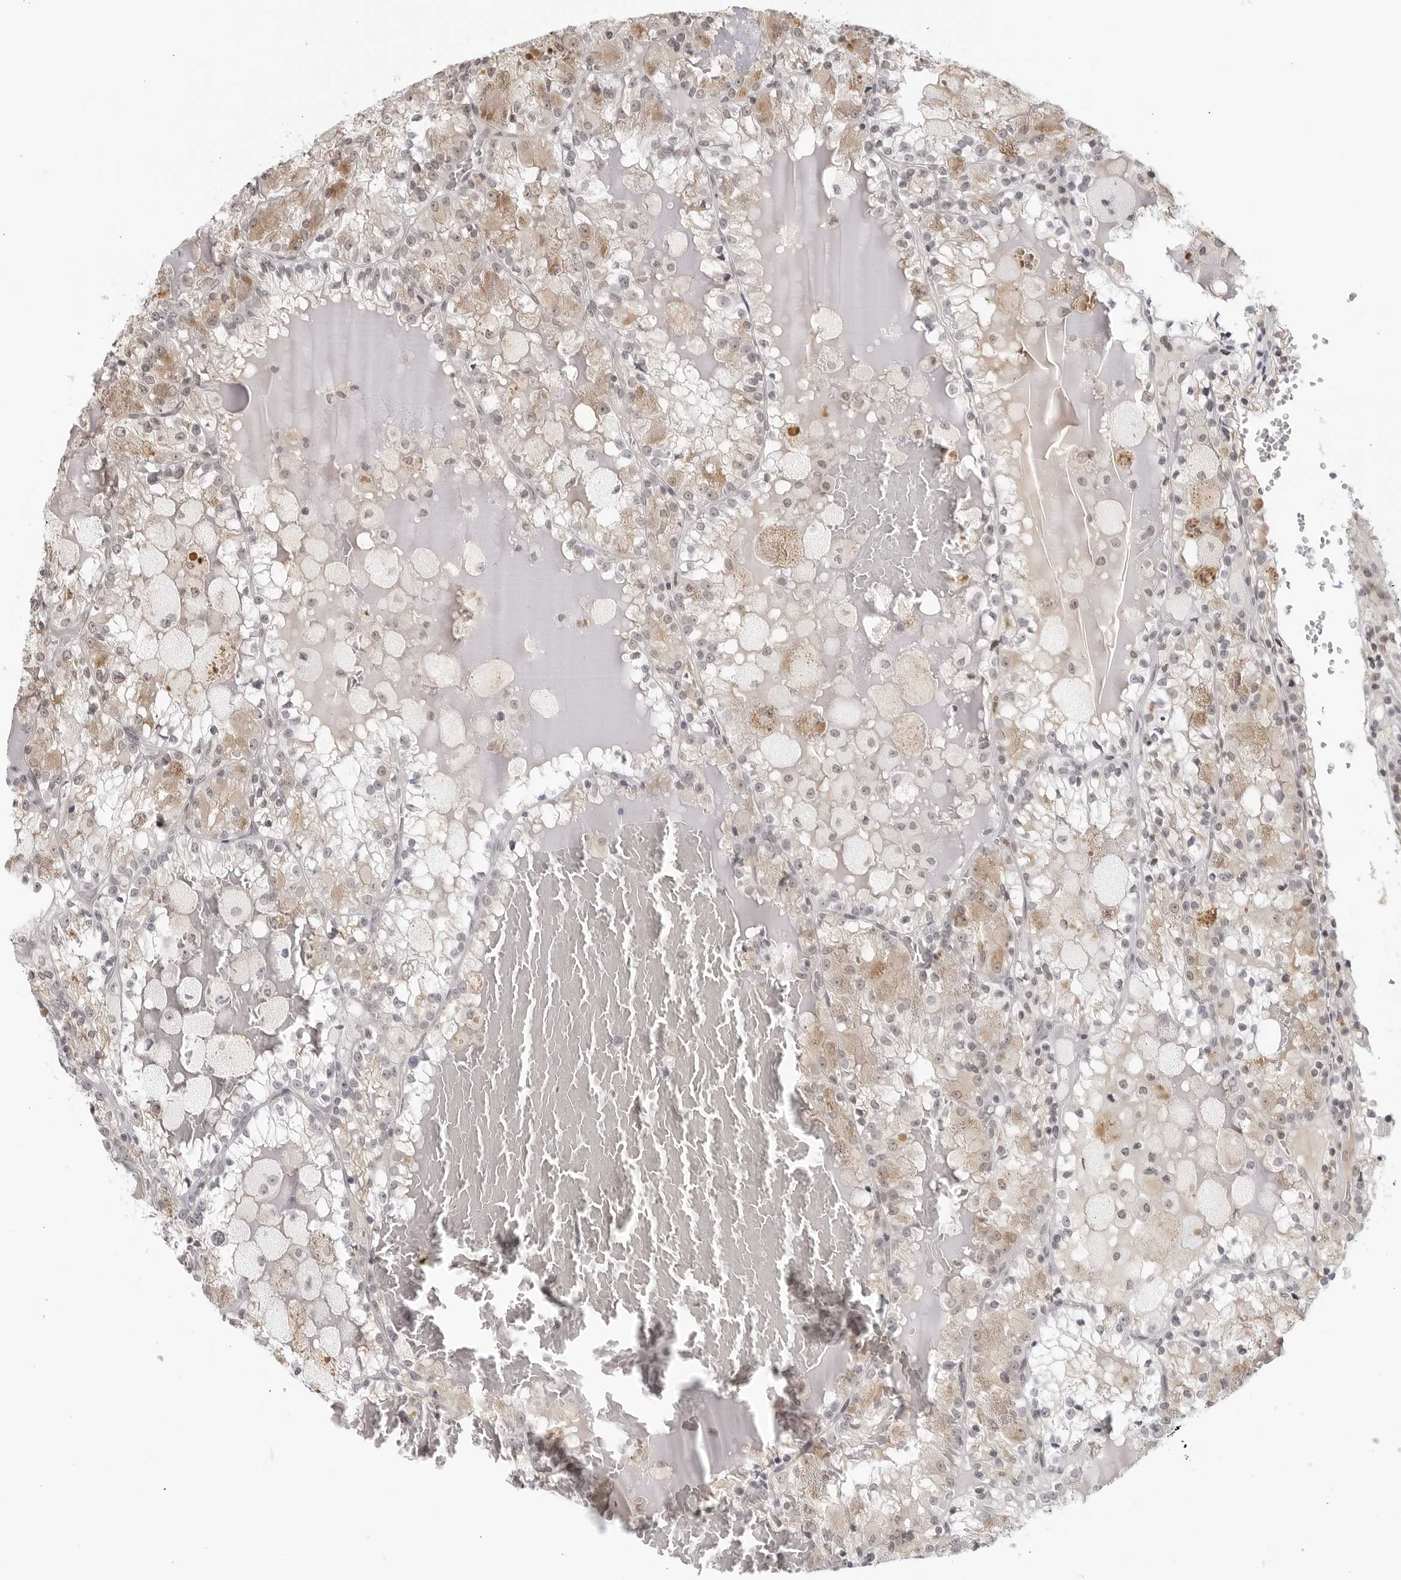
{"staining": {"intensity": "negative", "quantity": "none", "location": "none"}, "tissue": "renal cancer", "cell_type": "Tumor cells", "image_type": "cancer", "snomed": [{"axis": "morphology", "description": "Adenocarcinoma, NOS"}, {"axis": "topography", "description": "Kidney"}], "caption": "Immunohistochemistry (IHC) photomicrograph of renal cancer stained for a protein (brown), which exhibits no staining in tumor cells.", "gene": "RAB11FIP3", "patient": {"sex": "female", "age": 56}}